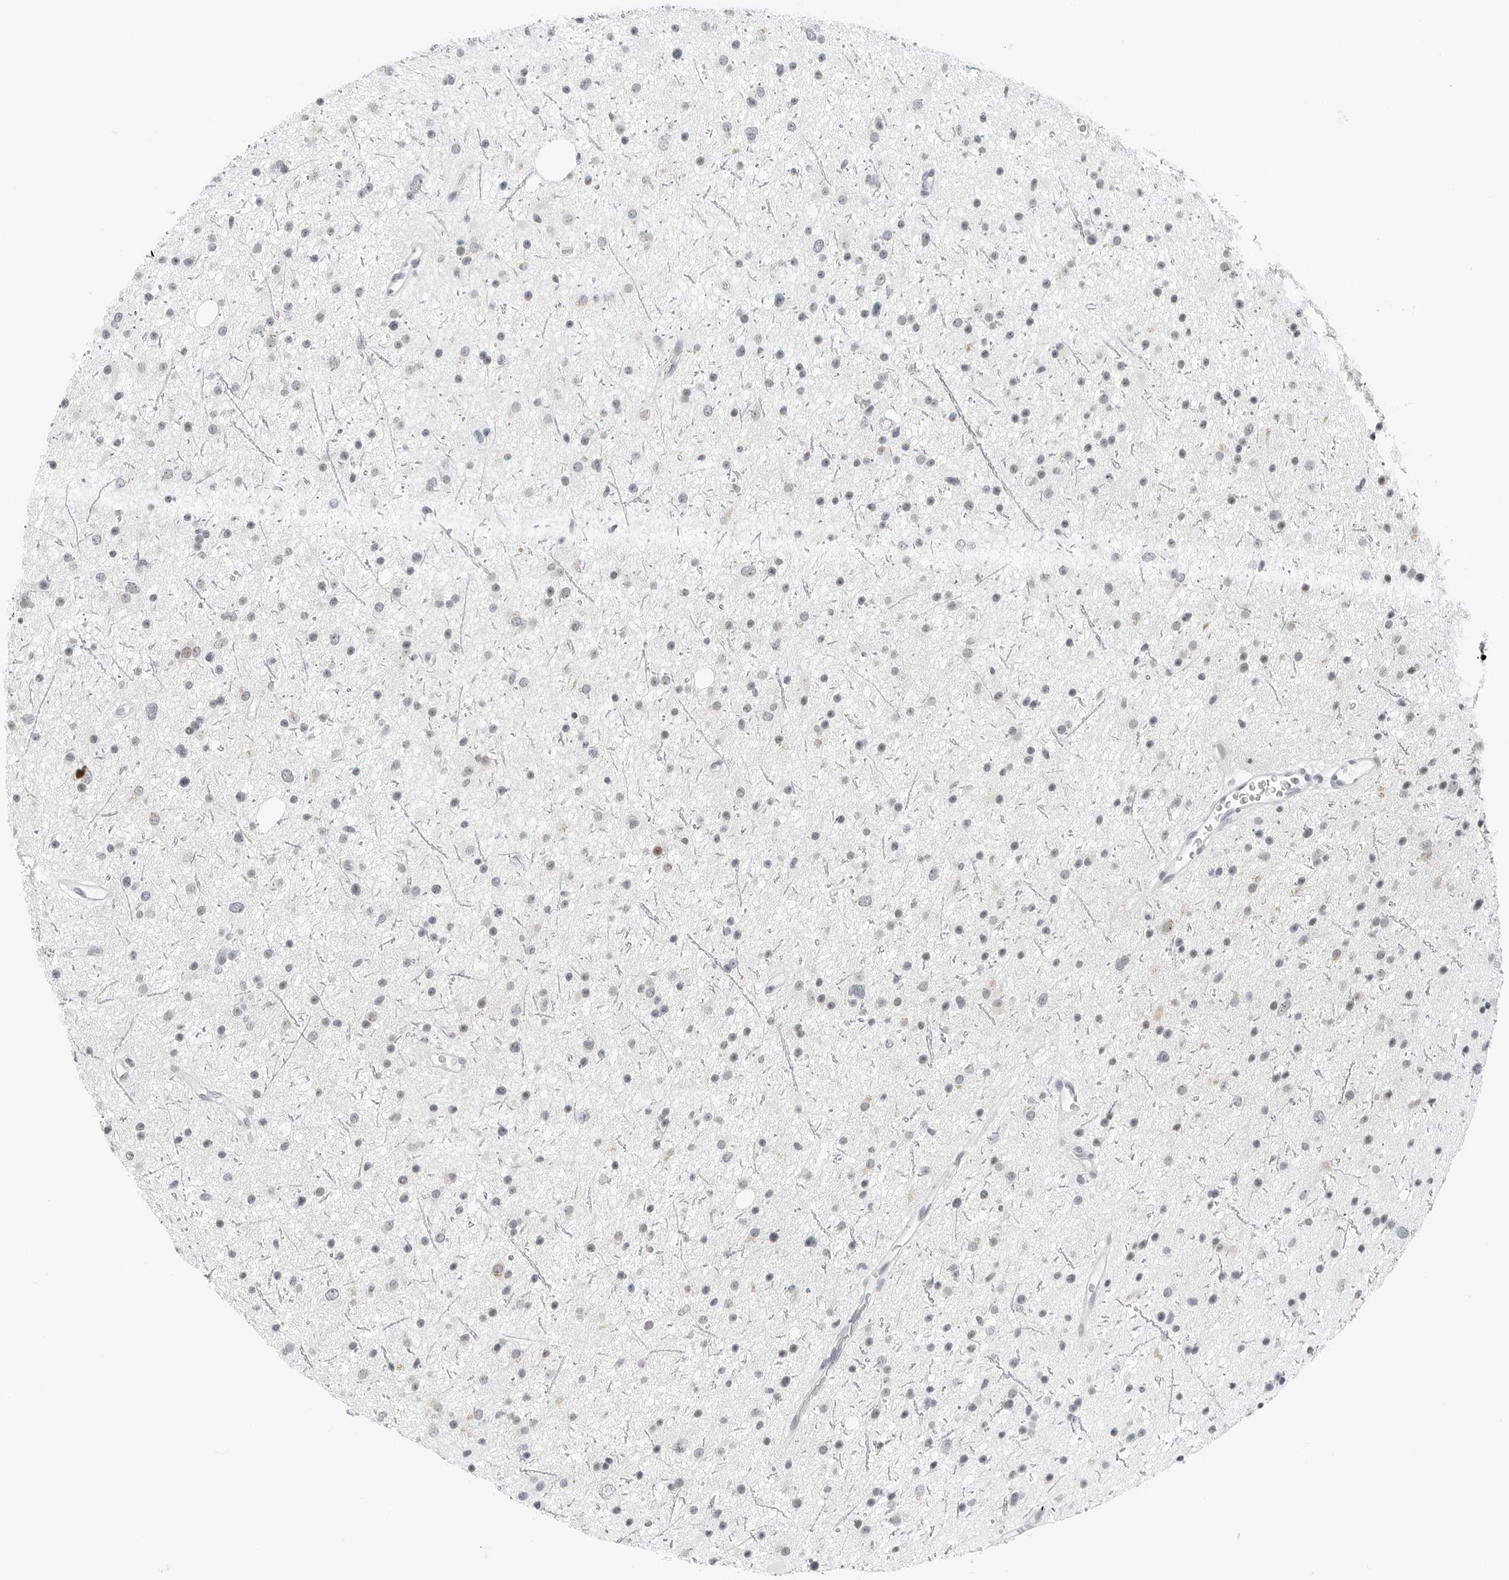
{"staining": {"intensity": "negative", "quantity": "none", "location": "none"}, "tissue": "glioma", "cell_type": "Tumor cells", "image_type": "cancer", "snomed": [{"axis": "morphology", "description": "Glioma, malignant, Low grade"}, {"axis": "topography", "description": "Cerebral cortex"}], "caption": "Malignant glioma (low-grade) stained for a protein using immunohistochemistry reveals no expression tumor cells.", "gene": "NTMT2", "patient": {"sex": "female", "age": 39}}